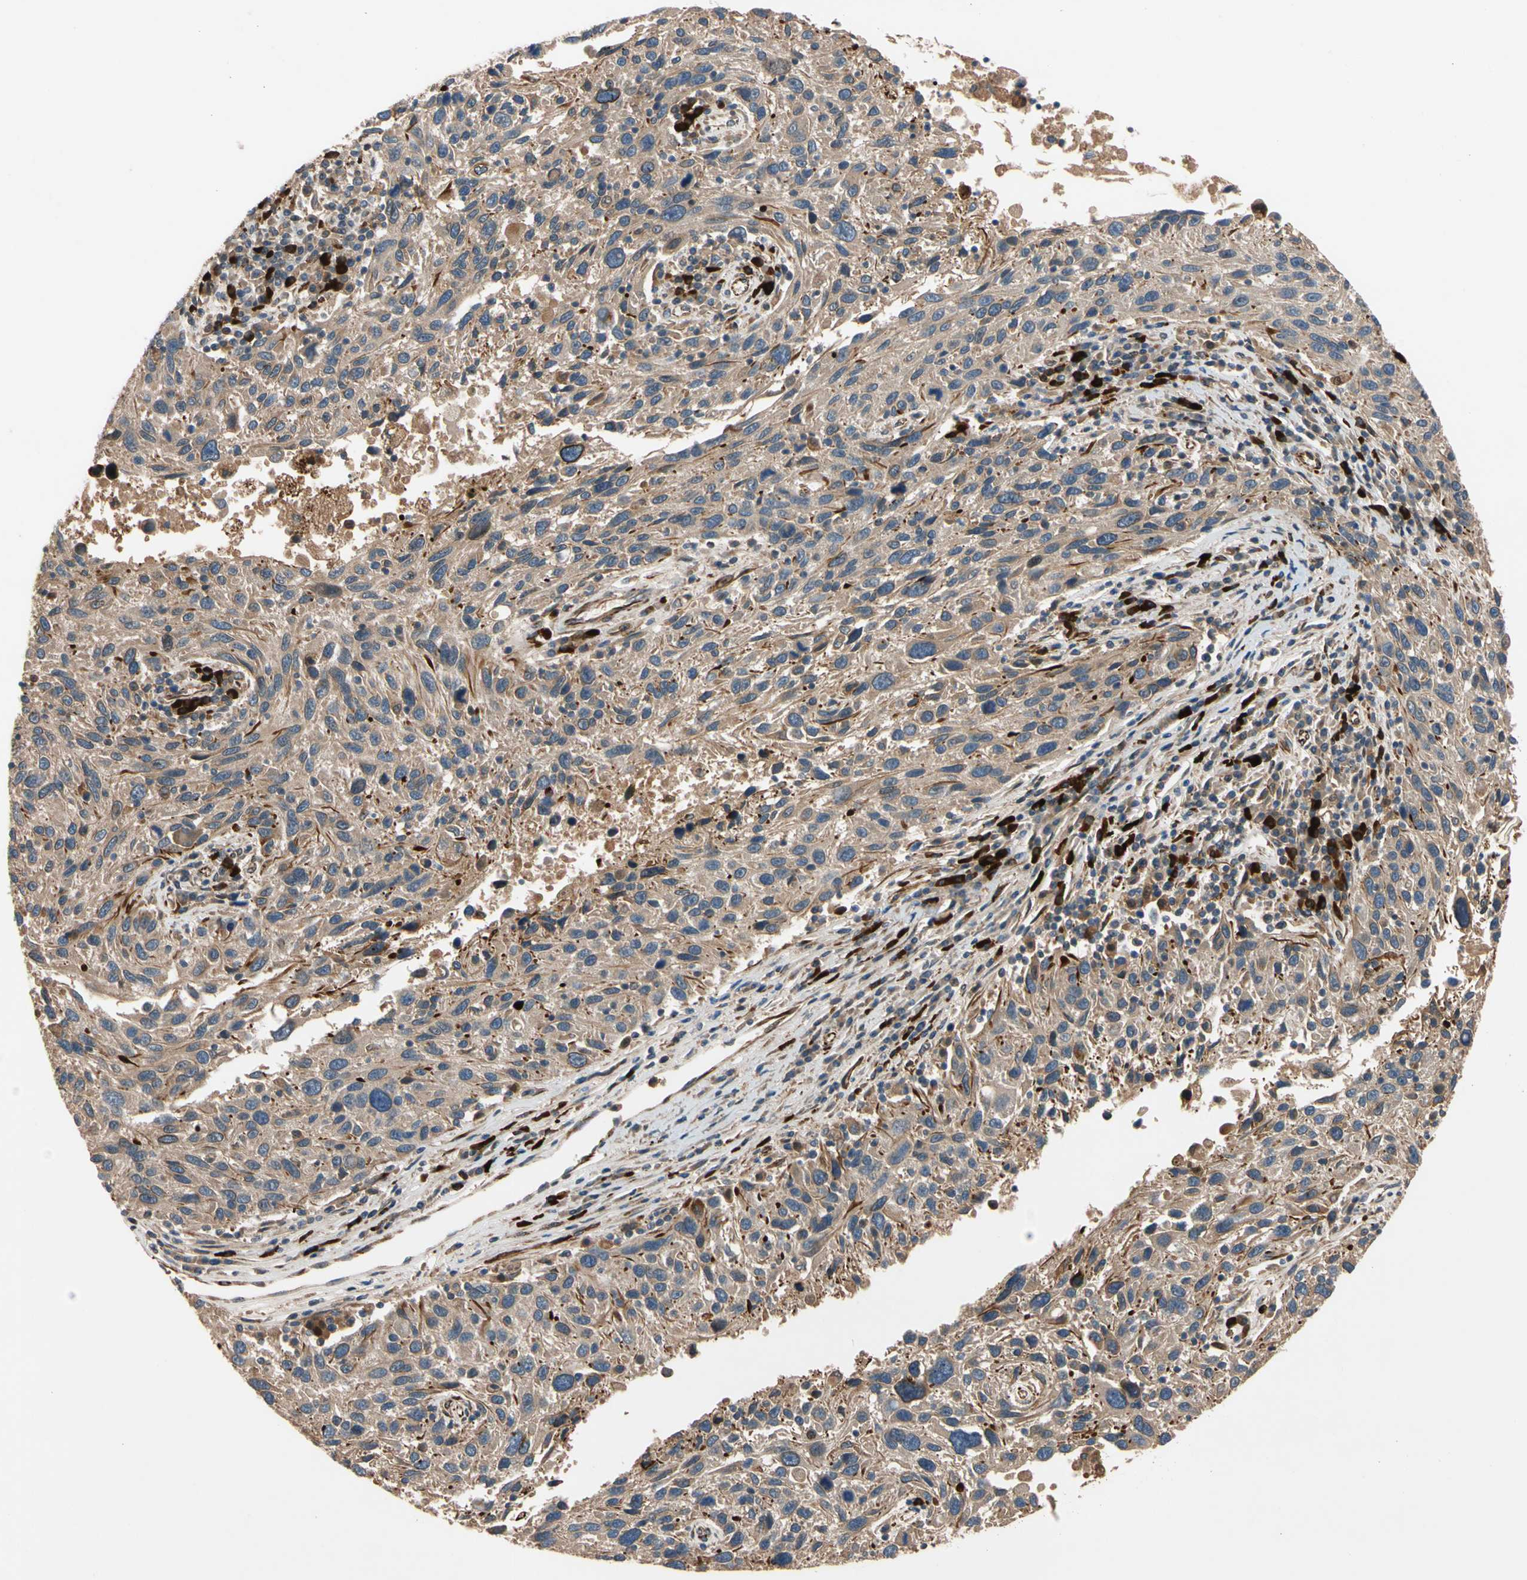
{"staining": {"intensity": "weak", "quantity": ">75%", "location": "cytoplasmic/membranous"}, "tissue": "melanoma", "cell_type": "Tumor cells", "image_type": "cancer", "snomed": [{"axis": "morphology", "description": "Malignant melanoma, NOS"}, {"axis": "topography", "description": "Skin"}], "caption": "The image demonstrates a brown stain indicating the presence of a protein in the cytoplasmic/membranous of tumor cells in melanoma.", "gene": "FGD6", "patient": {"sex": "male", "age": 53}}